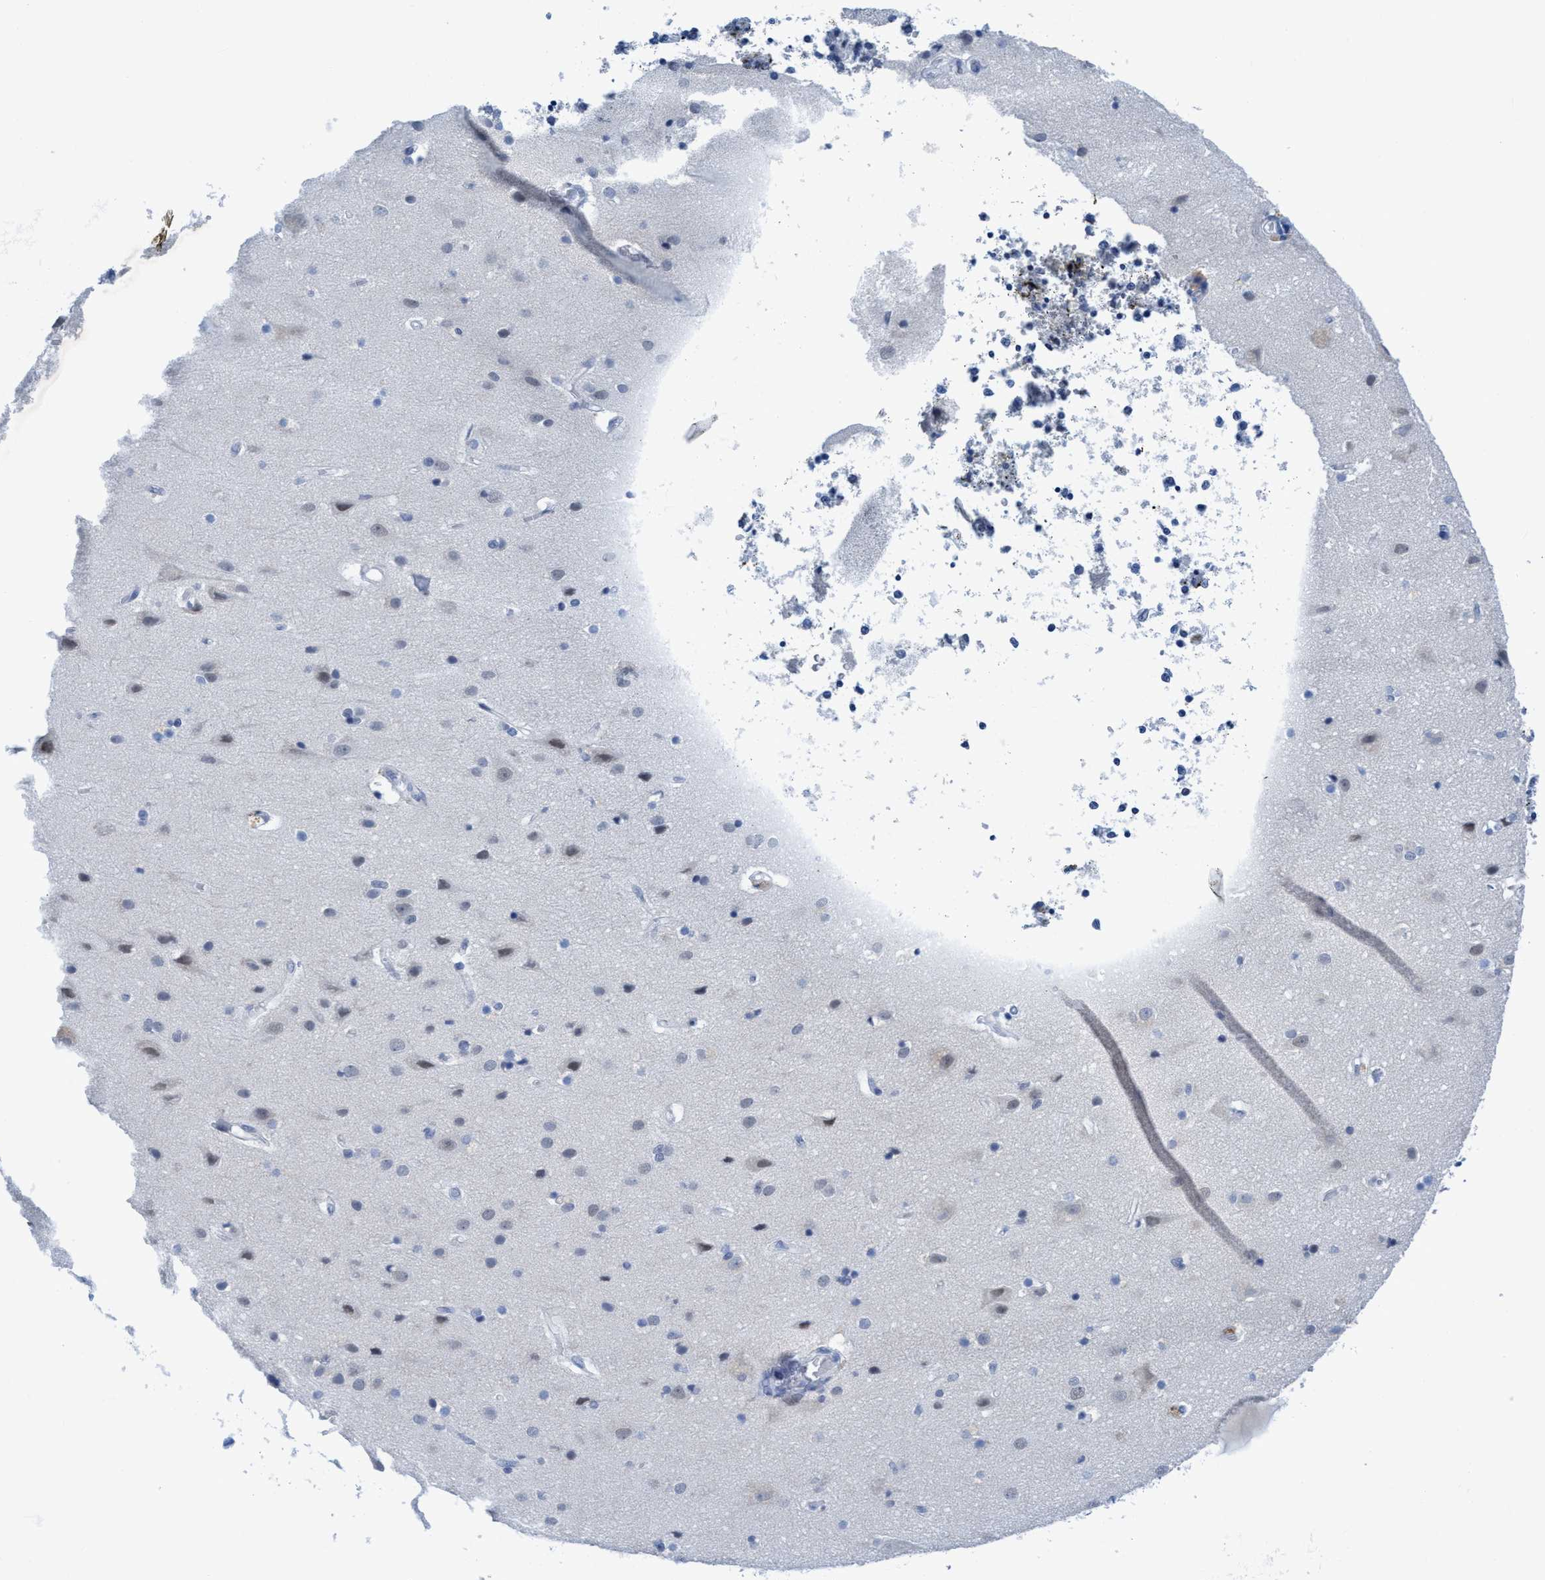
{"staining": {"intensity": "negative", "quantity": "none", "location": "none"}, "tissue": "cerebral cortex", "cell_type": "Endothelial cells", "image_type": "normal", "snomed": [{"axis": "morphology", "description": "Normal tissue, NOS"}, {"axis": "topography", "description": "Cerebral cortex"}], "caption": "Immunohistochemistry (IHC) histopathology image of normal human cerebral cortex stained for a protein (brown), which exhibits no staining in endothelial cells.", "gene": "DNAI1", "patient": {"sex": "male", "age": 54}}